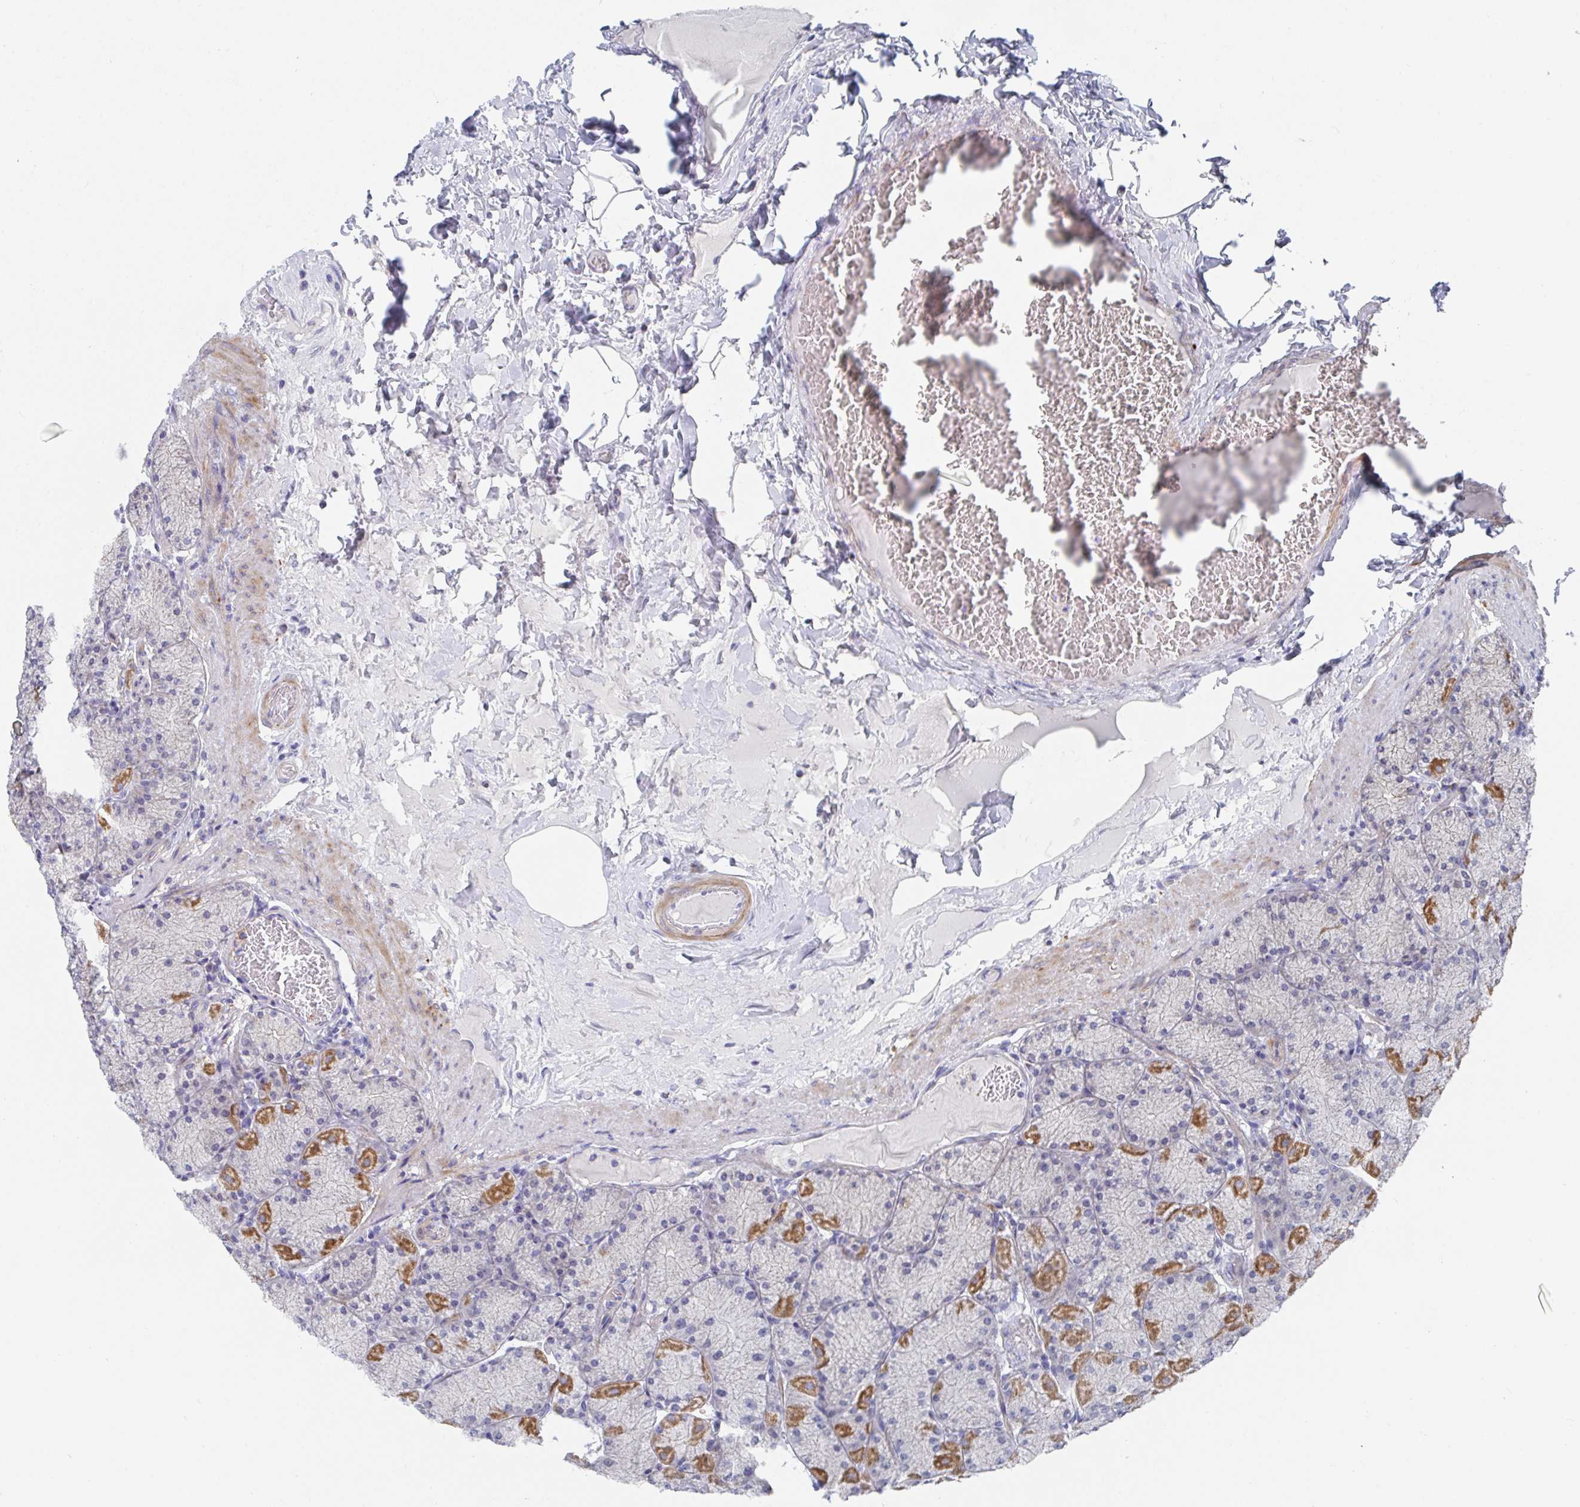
{"staining": {"intensity": "strong", "quantity": "25%-75%", "location": "cytoplasmic/membranous"}, "tissue": "stomach", "cell_type": "Glandular cells", "image_type": "normal", "snomed": [{"axis": "morphology", "description": "Normal tissue, NOS"}, {"axis": "topography", "description": "Stomach, upper"}], "caption": "Glandular cells reveal high levels of strong cytoplasmic/membranous positivity in approximately 25%-75% of cells in unremarkable stomach.", "gene": "ATP5F1C", "patient": {"sex": "female", "age": 56}}